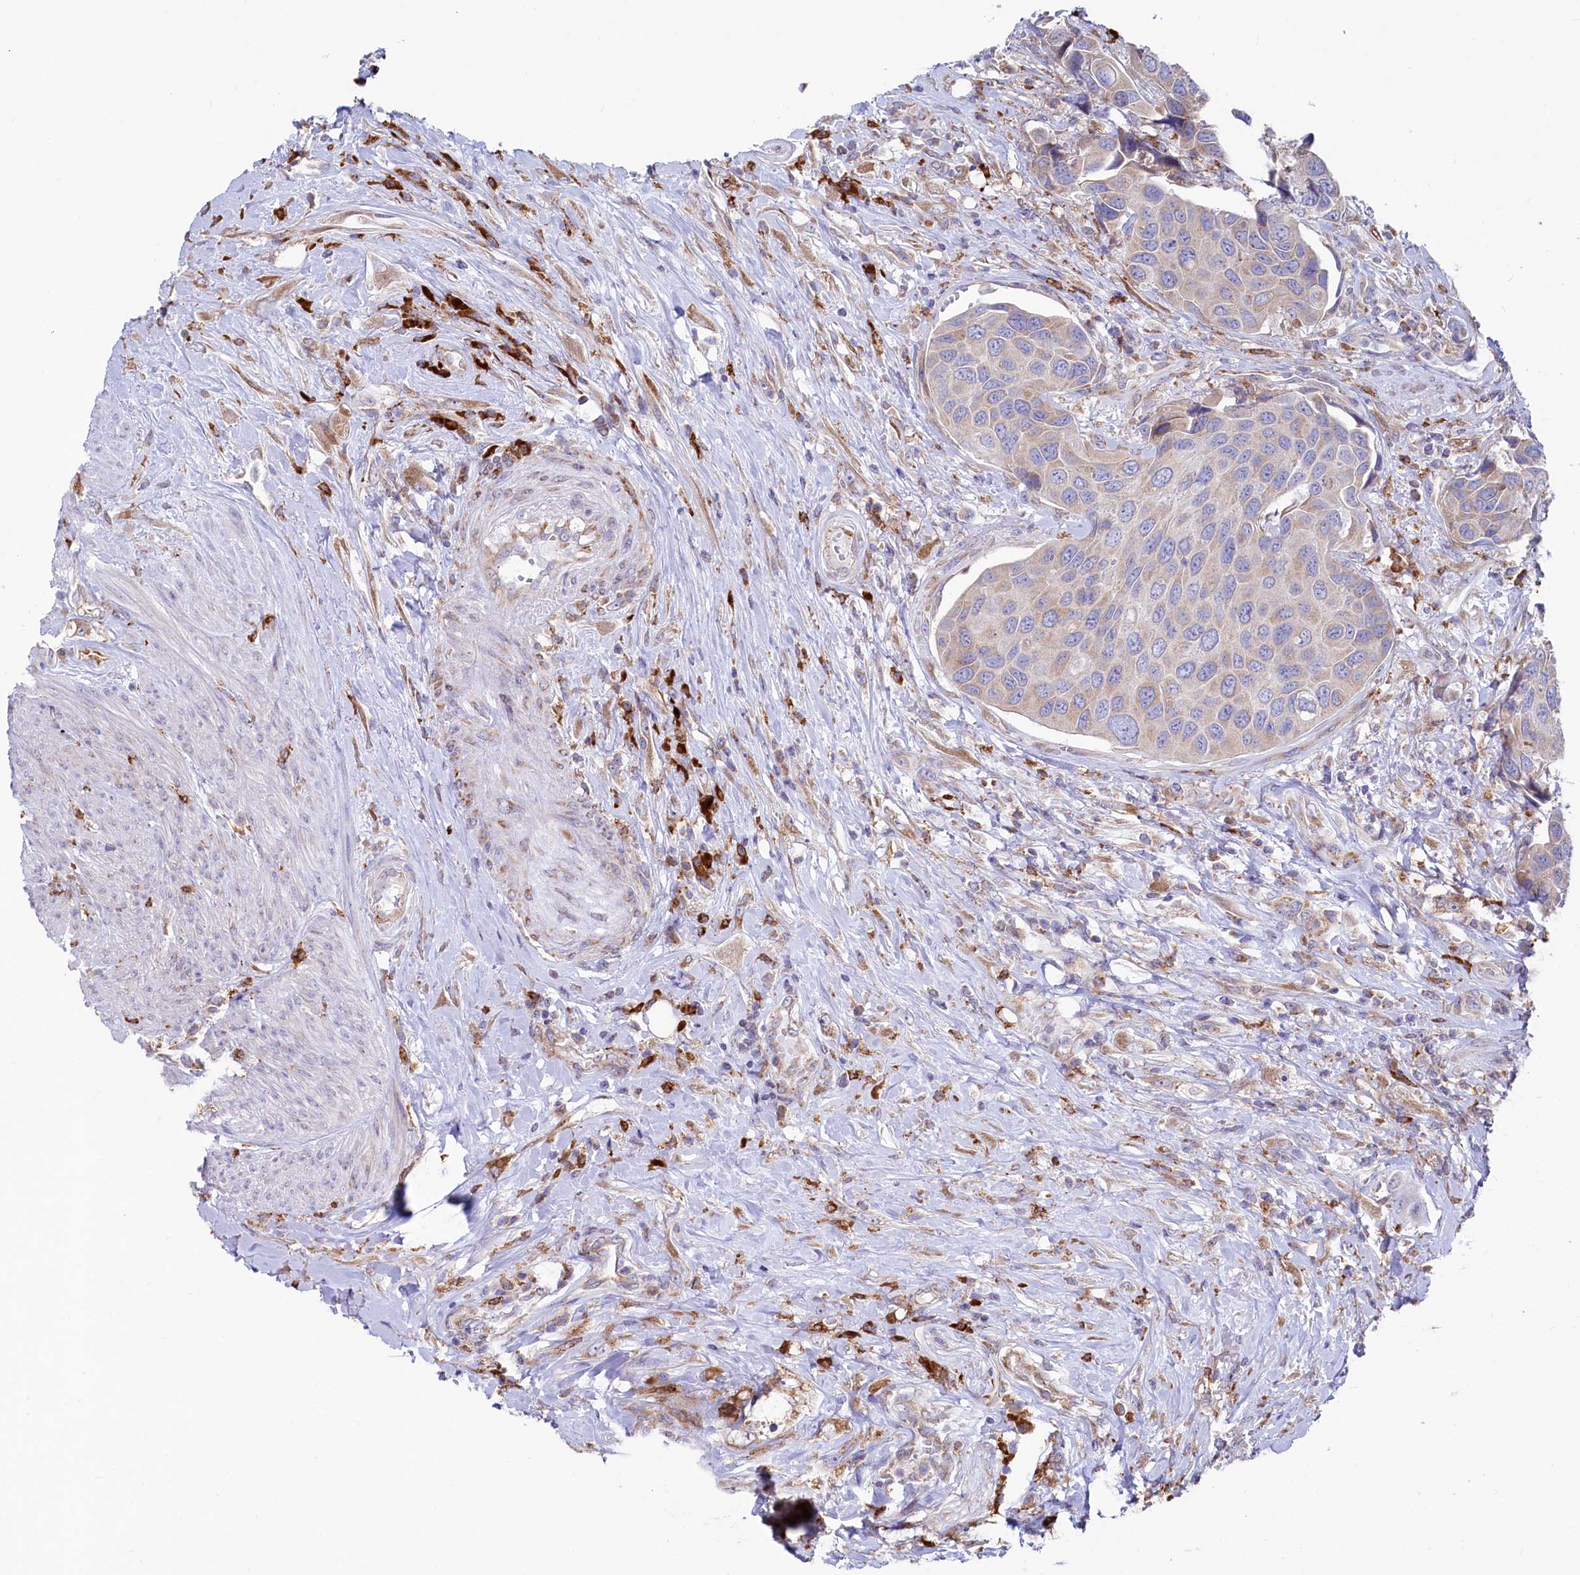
{"staining": {"intensity": "negative", "quantity": "none", "location": "none"}, "tissue": "urothelial cancer", "cell_type": "Tumor cells", "image_type": "cancer", "snomed": [{"axis": "morphology", "description": "Urothelial carcinoma, High grade"}, {"axis": "topography", "description": "Urinary bladder"}], "caption": "DAB (3,3'-diaminobenzidine) immunohistochemical staining of human urothelial cancer shows no significant positivity in tumor cells.", "gene": "CHID1", "patient": {"sex": "male", "age": 74}}